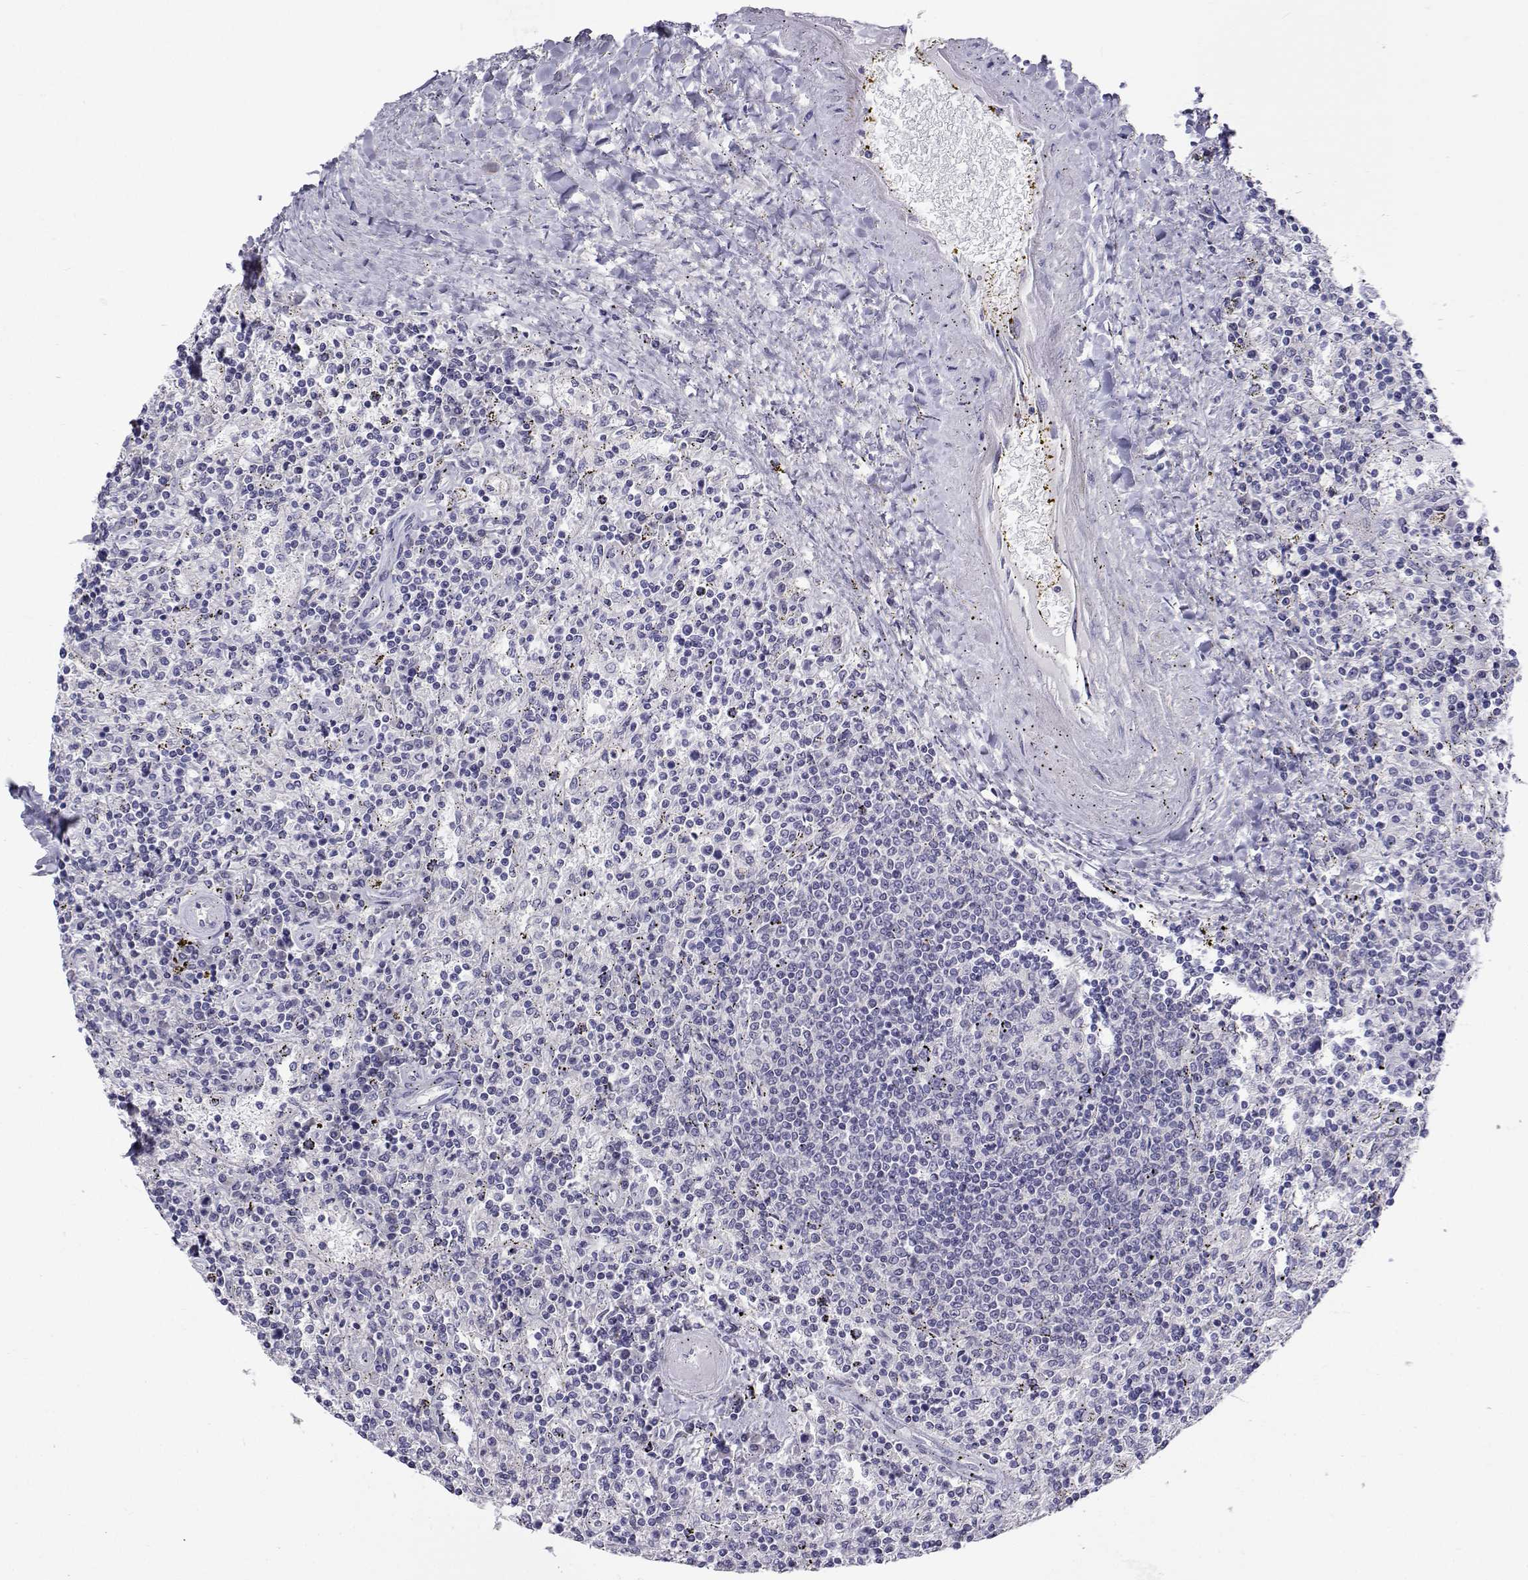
{"staining": {"intensity": "negative", "quantity": "none", "location": "none"}, "tissue": "lymphoma", "cell_type": "Tumor cells", "image_type": "cancer", "snomed": [{"axis": "morphology", "description": "Malignant lymphoma, non-Hodgkin's type, Low grade"}, {"axis": "topography", "description": "Spleen"}], "caption": "The photomicrograph demonstrates no staining of tumor cells in malignant lymphoma, non-Hodgkin's type (low-grade).", "gene": "SLC6A3", "patient": {"sex": "male", "age": 62}}